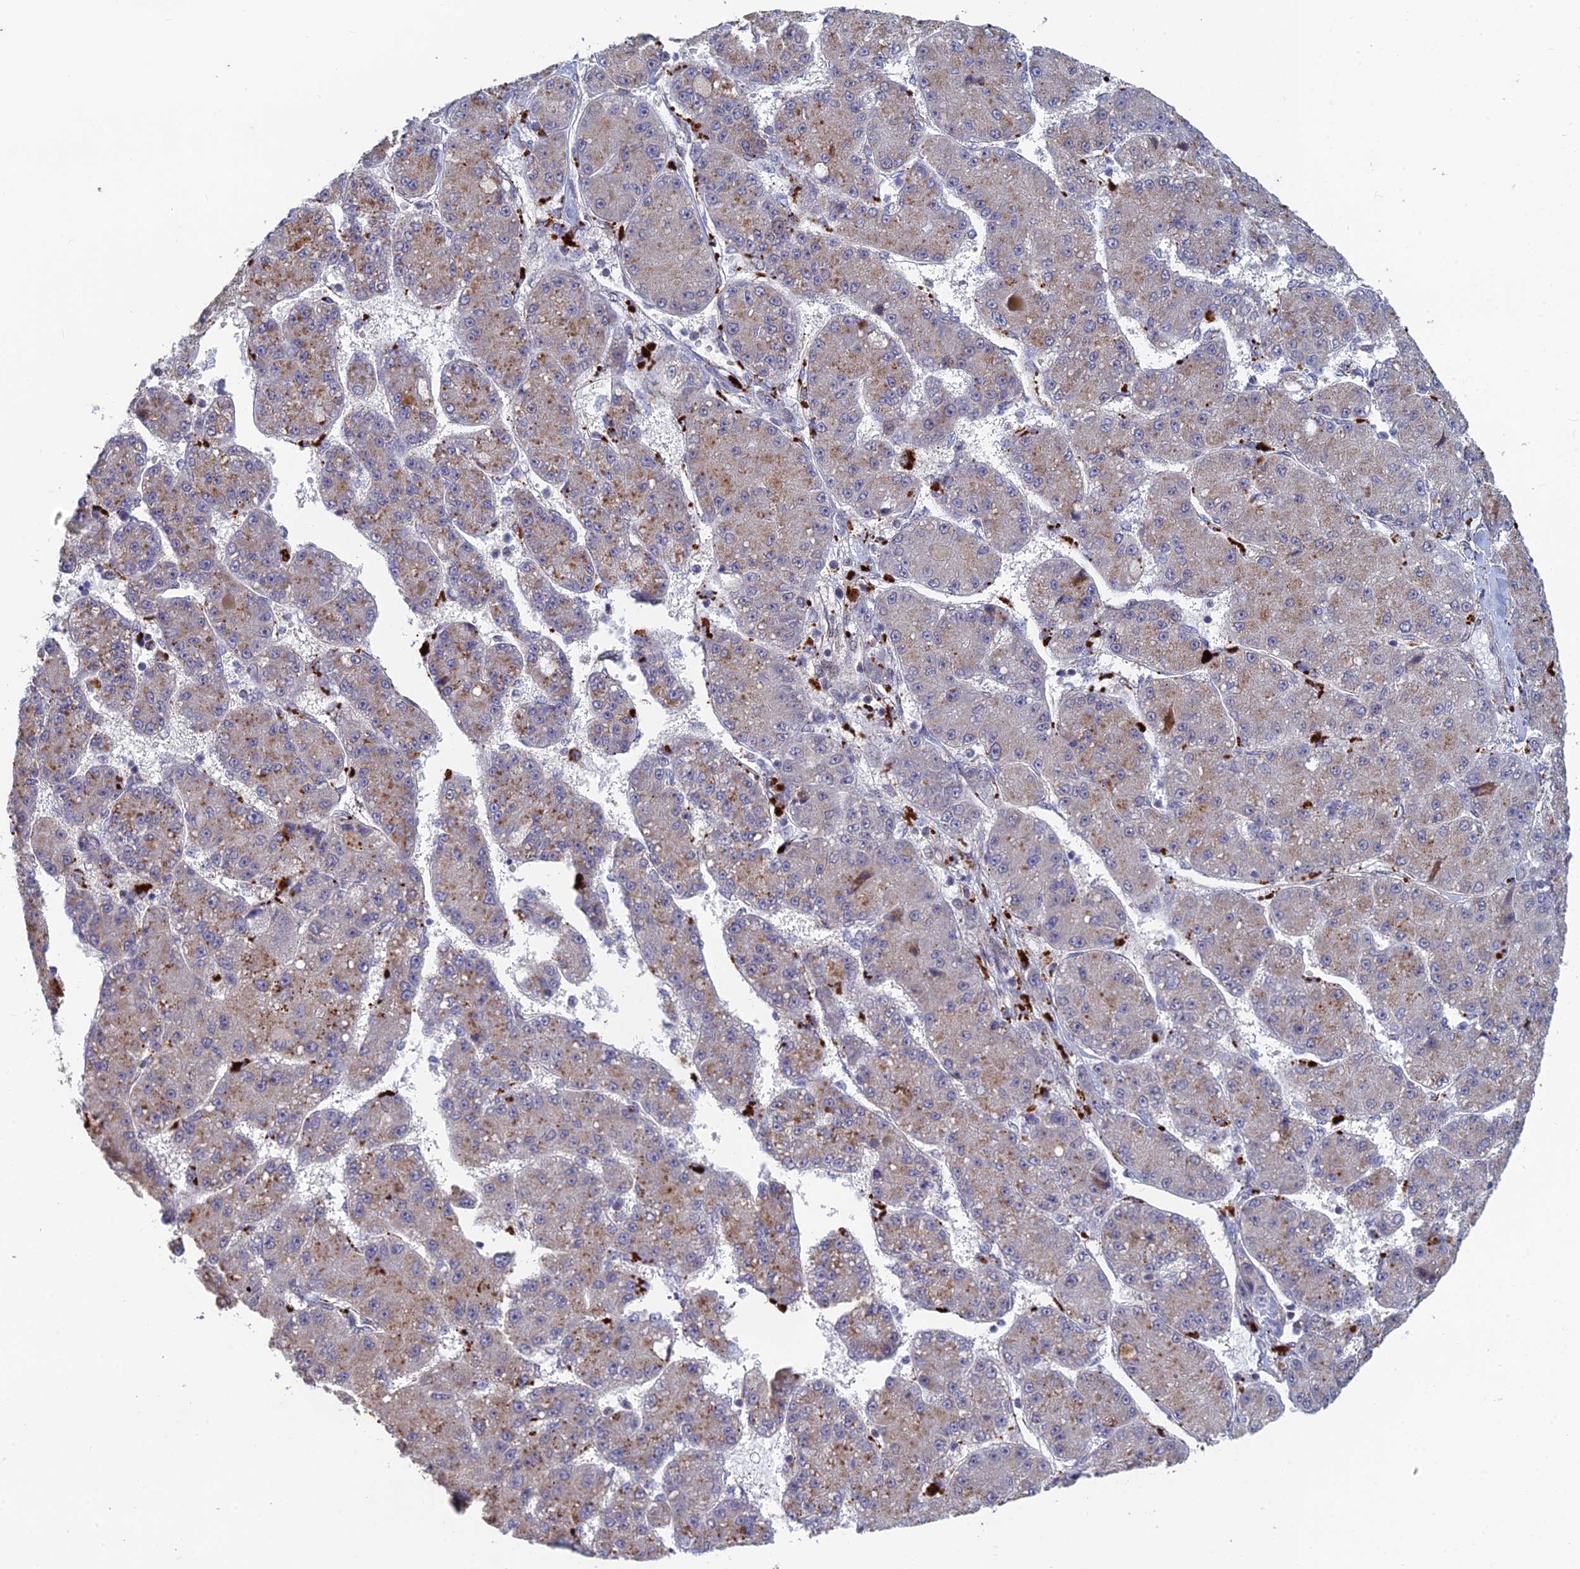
{"staining": {"intensity": "weak", "quantity": "25%-75%", "location": "cytoplasmic/membranous"}, "tissue": "liver cancer", "cell_type": "Tumor cells", "image_type": "cancer", "snomed": [{"axis": "morphology", "description": "Carcinoma, Hepatocellular, NOS"}, {"axis": "topography", "description": "Liver"}], "caption": "There is low levels of weak cytoplasmic/membranous positivity in tumor cells of liver cancer, as demonstrated by immunohistochemical staining (brown color).", "gene": "FOXS1", "patient": {"sex": "male", "age": 67}}